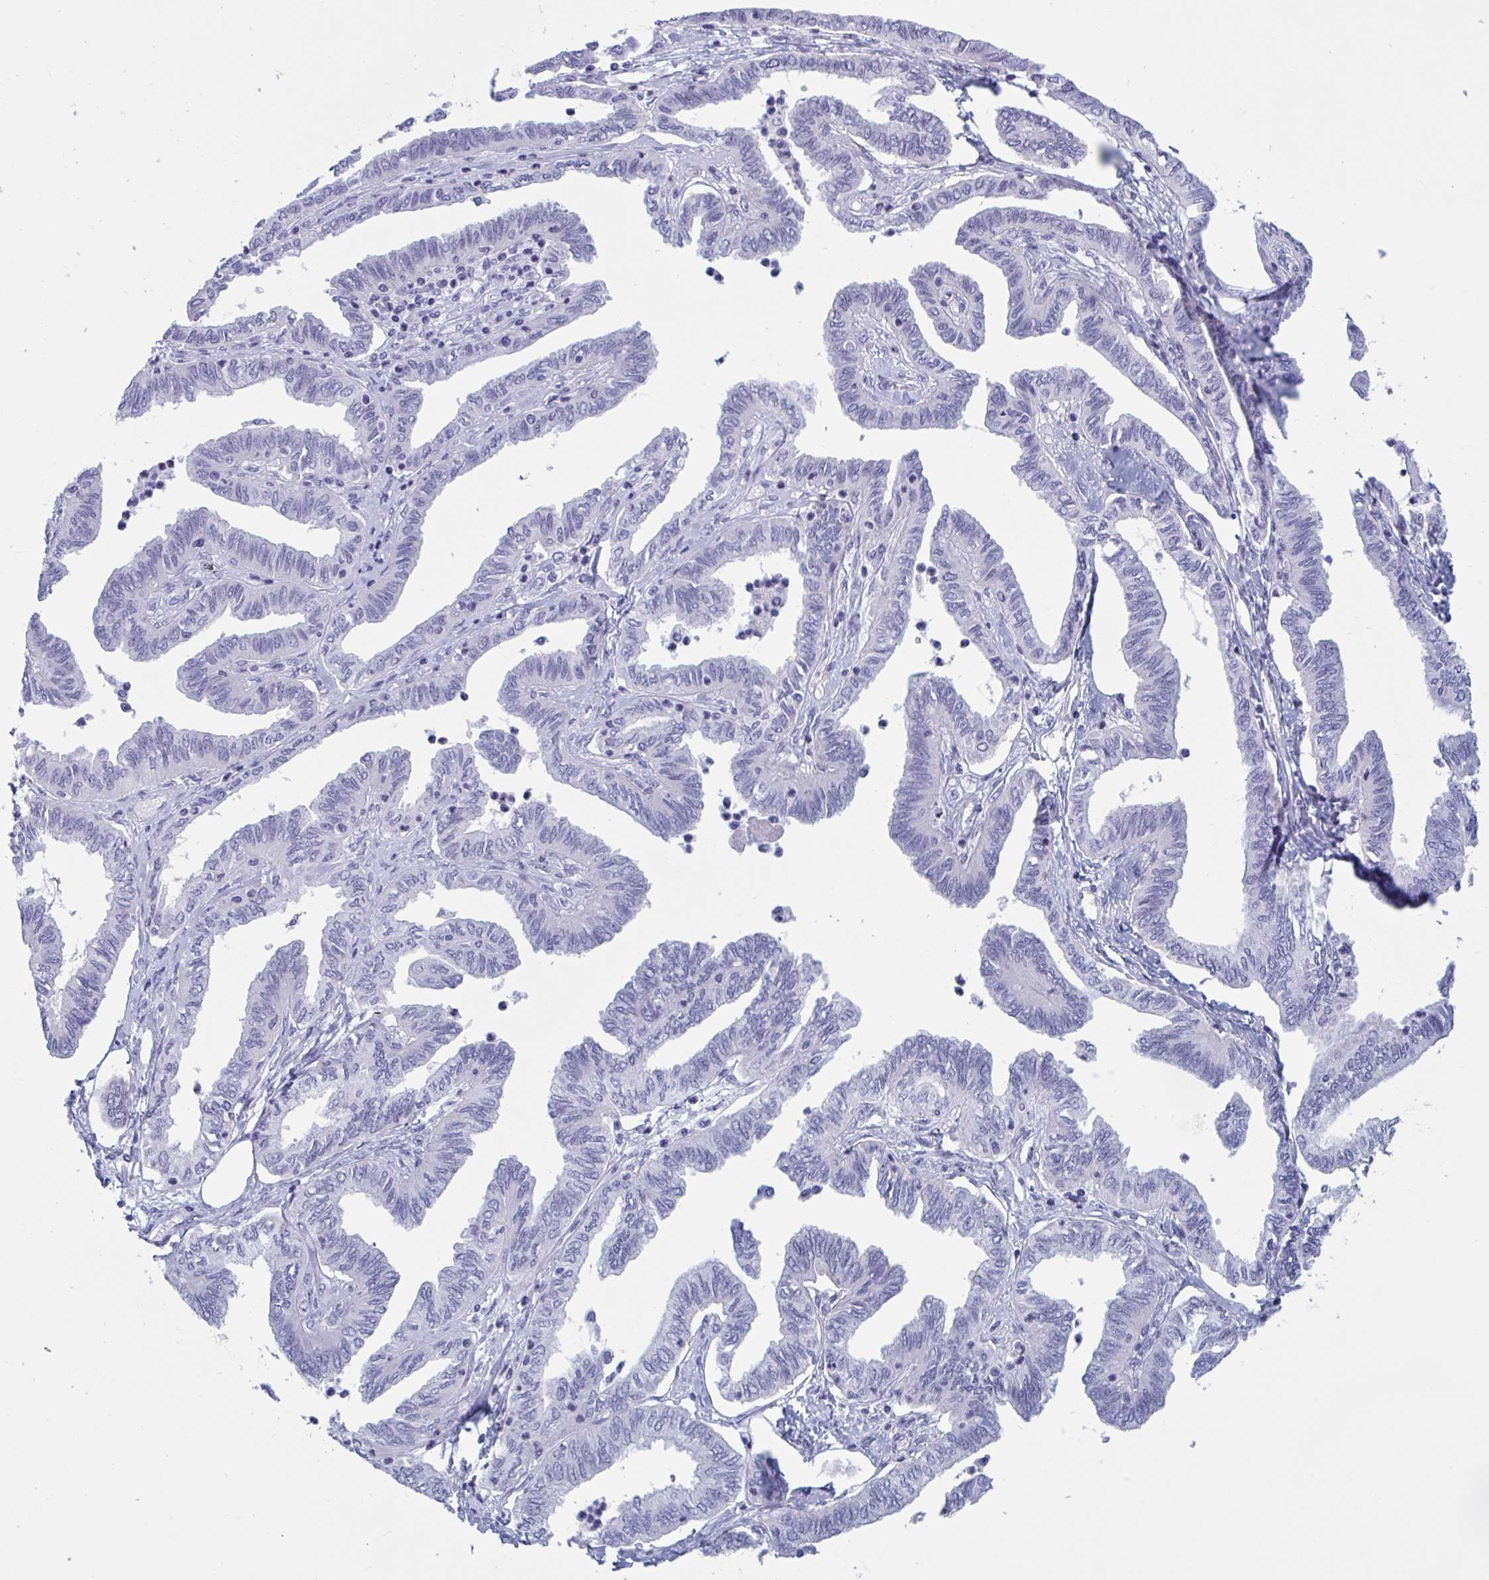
{"staining": {"intensity": "negative", "quantity": "none", "location": "none"}, "tissue": "ovarian cancer", "cell_type": "Tumor cells", "image_type": "cancer", "snomed": [{"axis": "morphology", "description": "Carcinoma, endometroid"}, {"axis": "topography", "description": "Ovary"}], "caption": "This is an immunohistochemistry photomicrograph of endometroid carcinoma (ovarian). There is no expression in tumor cells.", "gene": "OXLD1", "patient": {"sex": "female", "age": 70}}